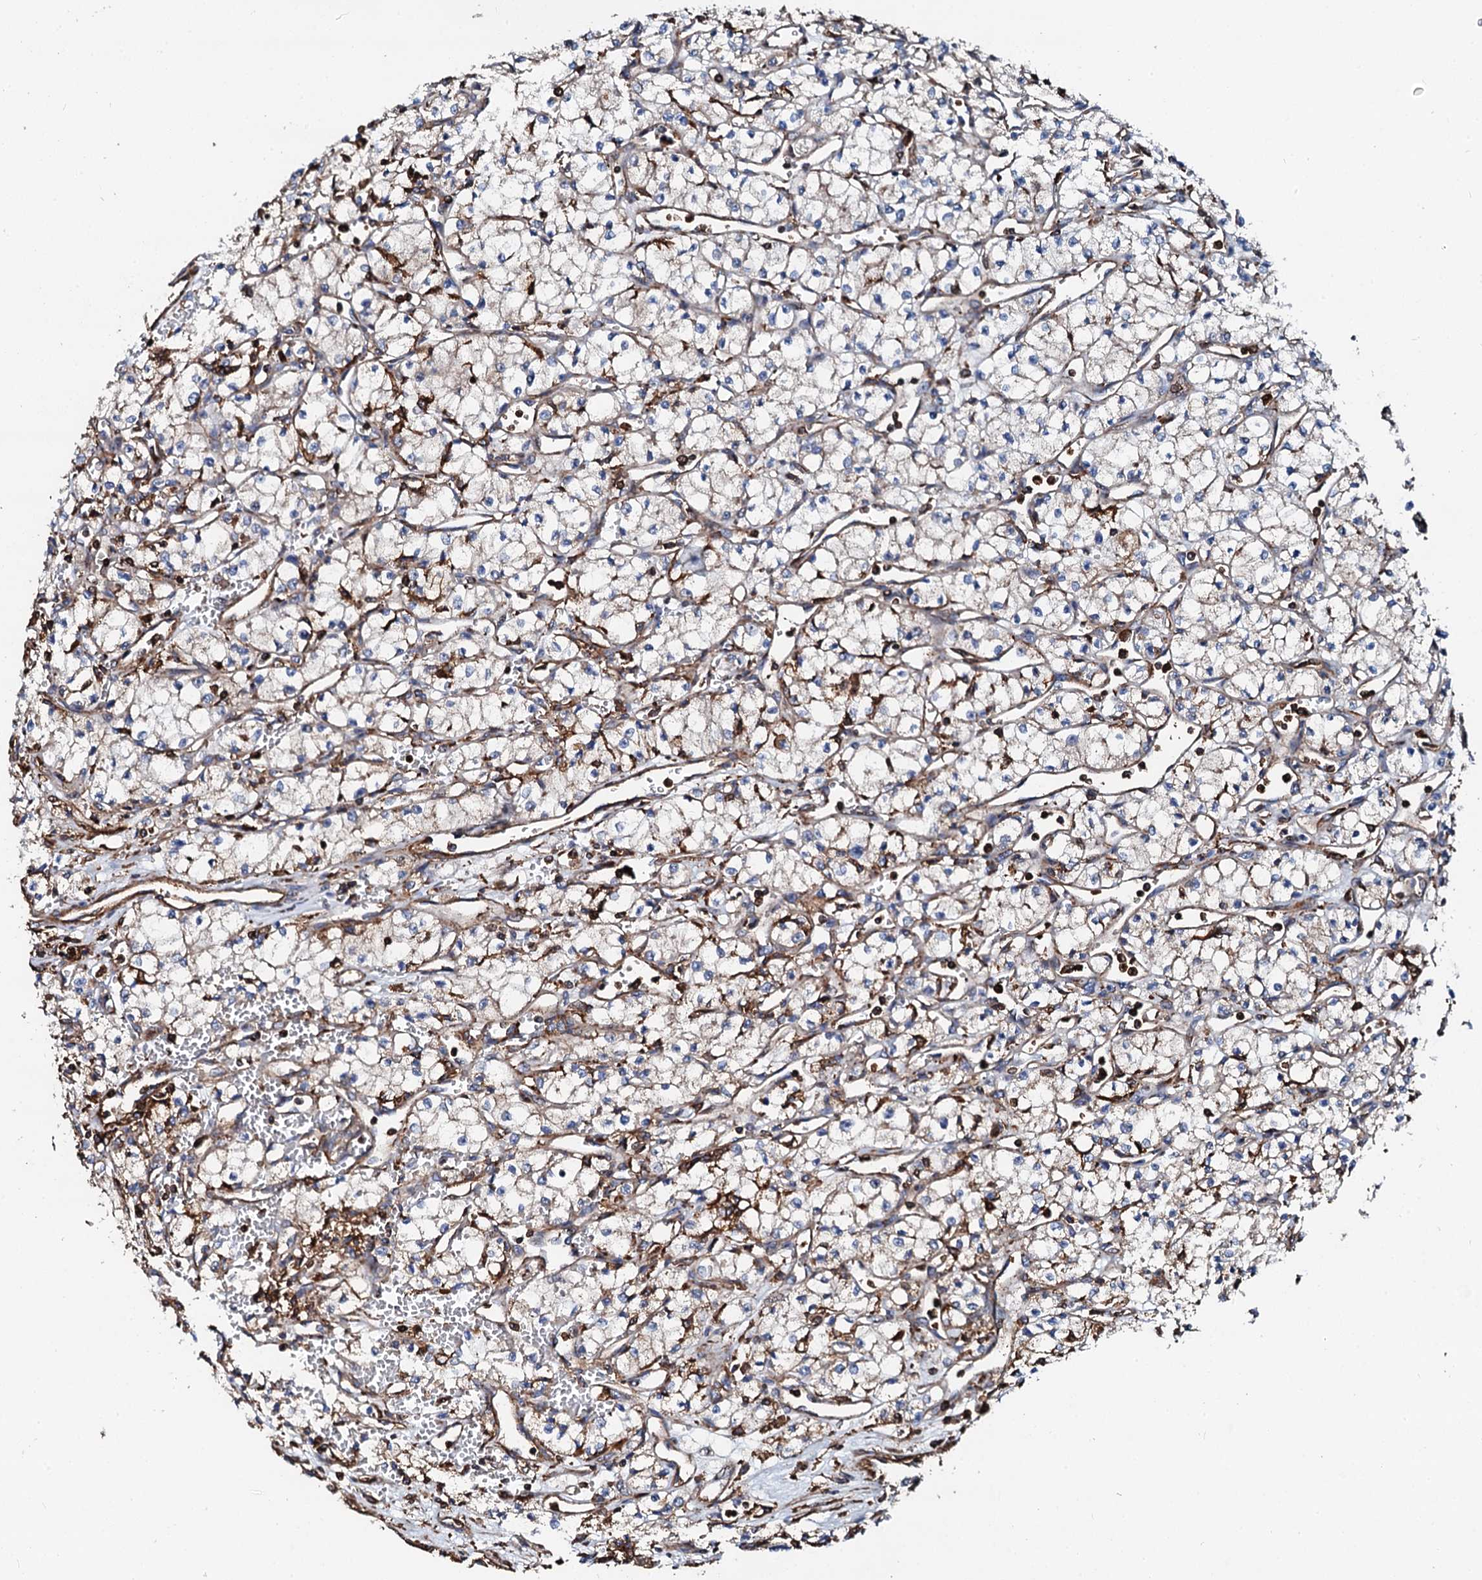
{"staining": {"intensity": "weak", "quantity": "<25%", "location": "cytoplasmic/membranous"}, "tissue": "renal cancer", "cell_type": "Tumor cells", "image_type": "cancer", "snomed": [{"axis": "morphology", "description": "Adenocarcinoma, NOS"}, {"axis": "topography", "description": "Kidney"}], "caption": "Image shows no significant protein expression in tumor cells of renal cancer.", "gene": "INTS10", "patient": {"sex": "male", "age": 59}}